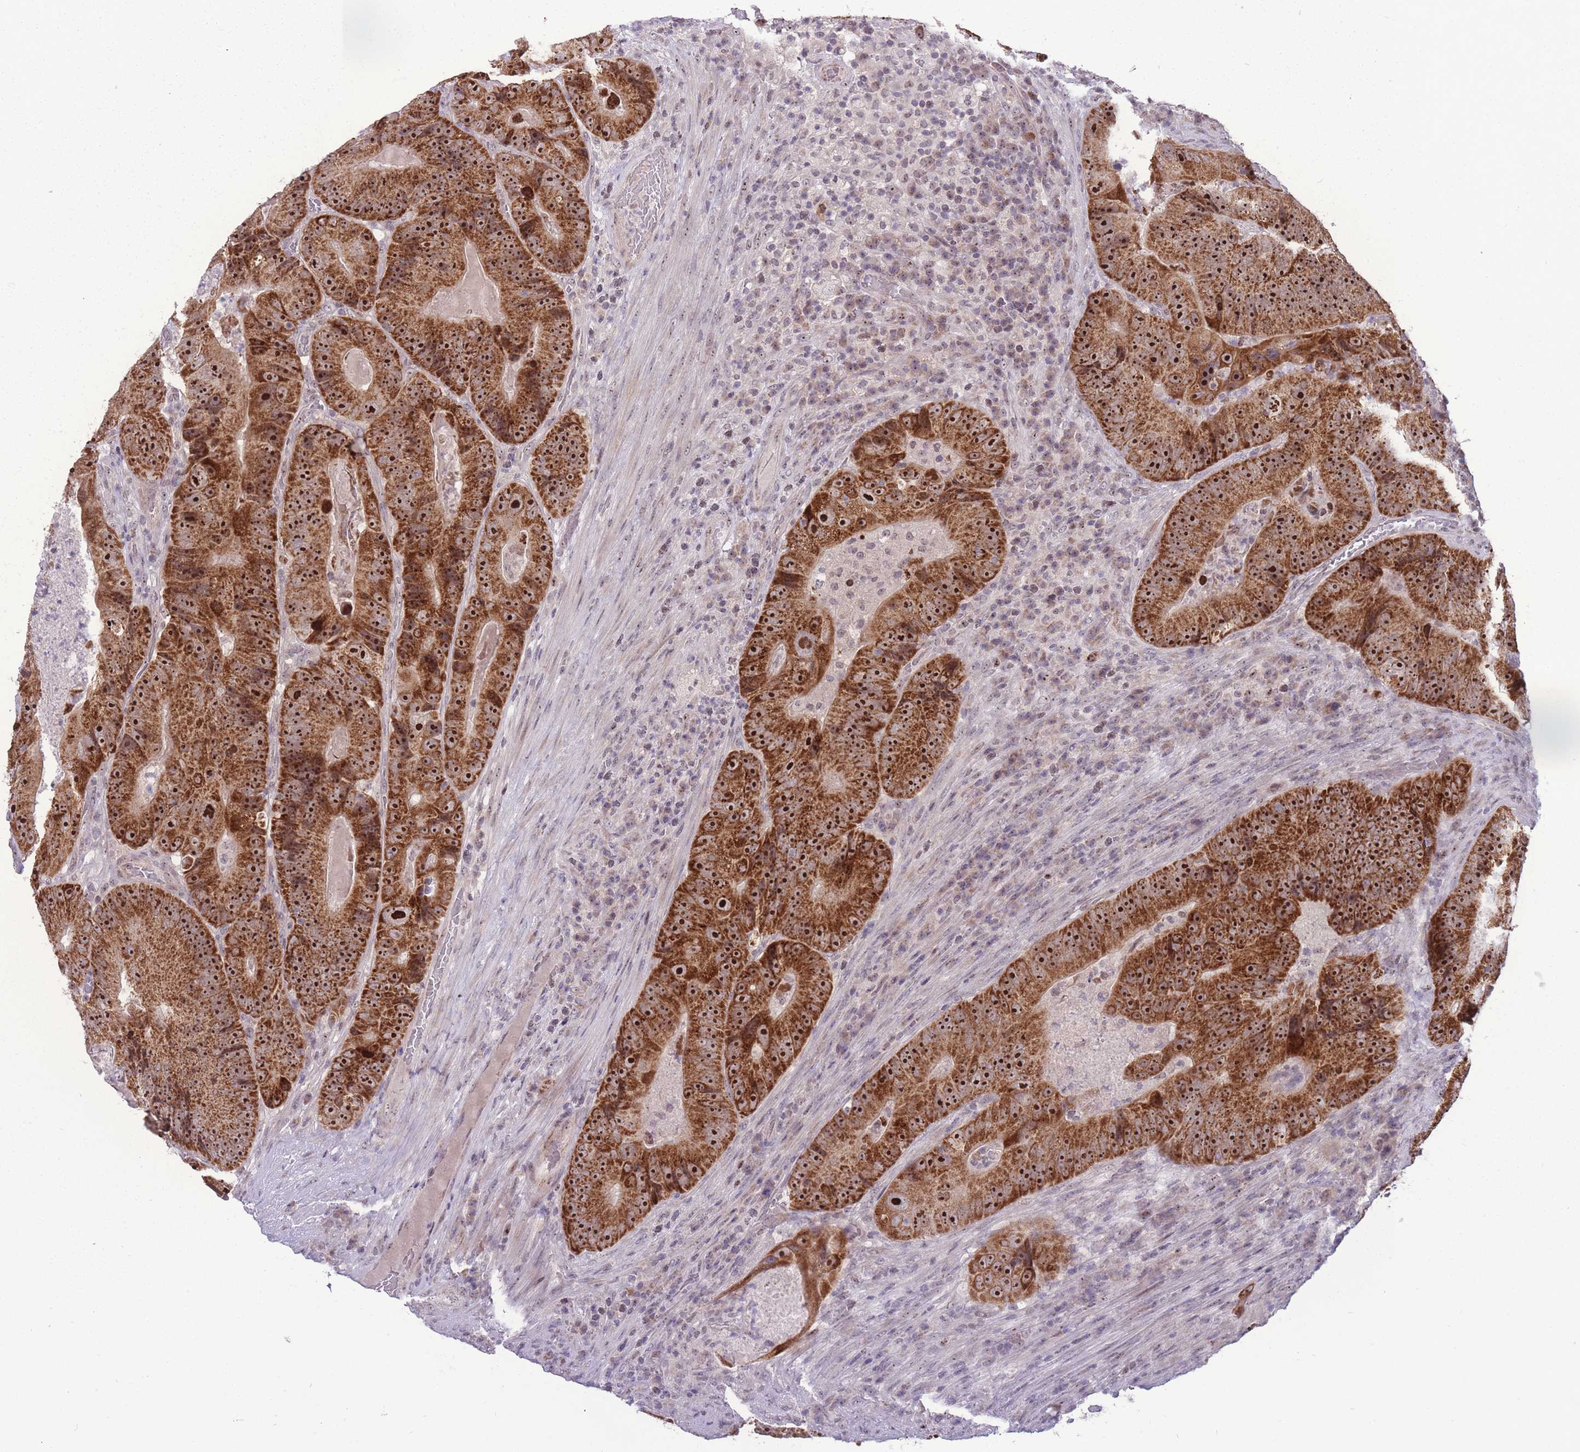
{"staining": {"intensity": "strong", "quantity": ">75%", "location": "cytoplasmic/membranous,nuclear"}, "tissue": "colorectal cancer", "cell_type": "Tumor cells", "image_type": "cancer", "snomed": [{"axis": "morphology", "description": "Adenocarcinoma, NOS"}, {"axis": "topography", "description": "Colon"}], "caption": "Colorectal adenocarcinoma tissue exhibits strong cytoplasmic/membranous and nuclear expression in approximately >75% of tumor cells, visualized by immunohistochemistry. (Brightfield microscopy of DAB IHC at high magnification).", "gene": "MCIDAS", "patient": {"sex": "female", "age": 86}}